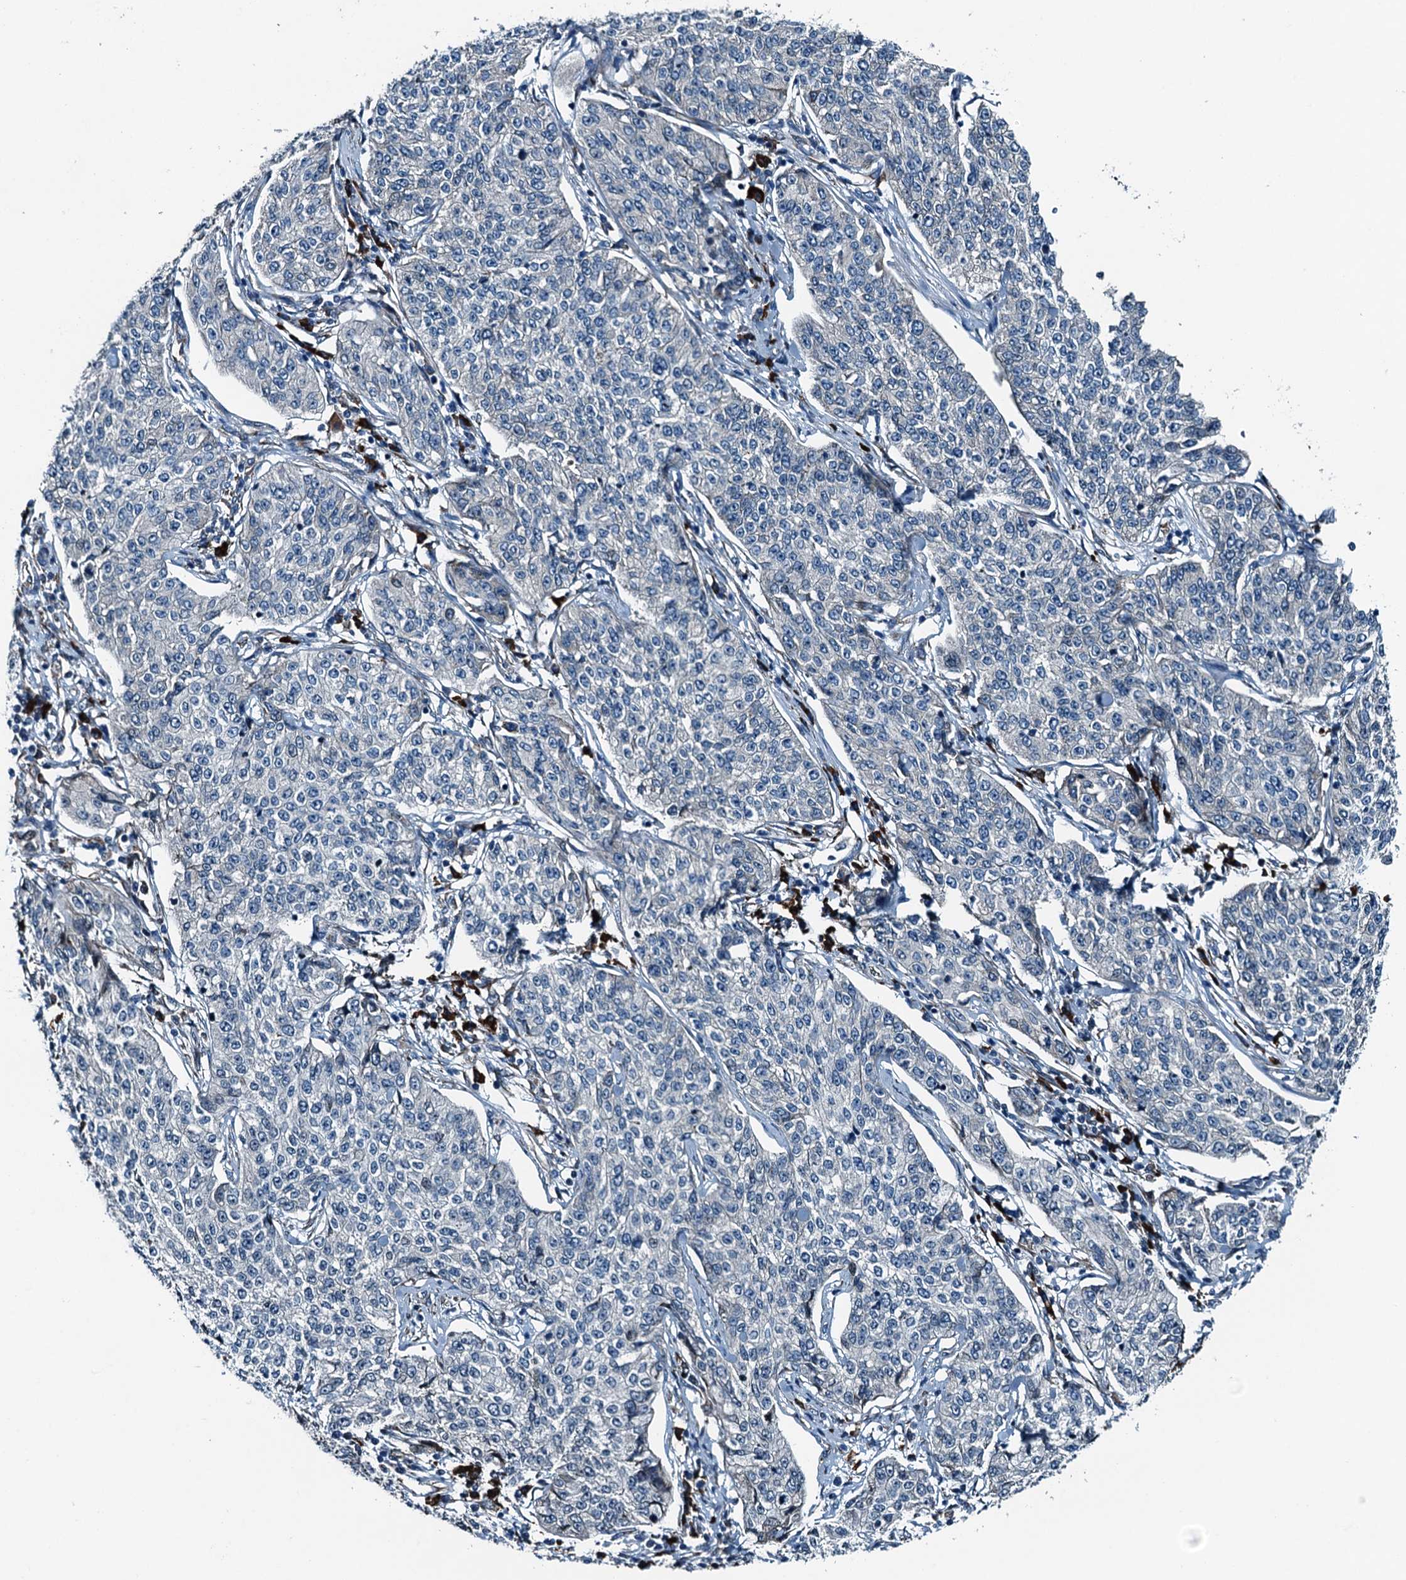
{"staining": {"intensity": "negative", "quantity": "none", "location": "none"}, "tissue": "cervical cancer", "cell_type": "Tumor cells", "image_type": "cancer", "snomed": [{"axis": "morphology", "description": "Squamous cell carcinoma, NOS"}, {"axis": "topography", "description": "Cervix"}], "caption": "Tumor cells show no significant staining in squamous cell carcinoma (cervical).", "gene": "TAMALIN", "patient": {"sex": "female", "age": 35}}